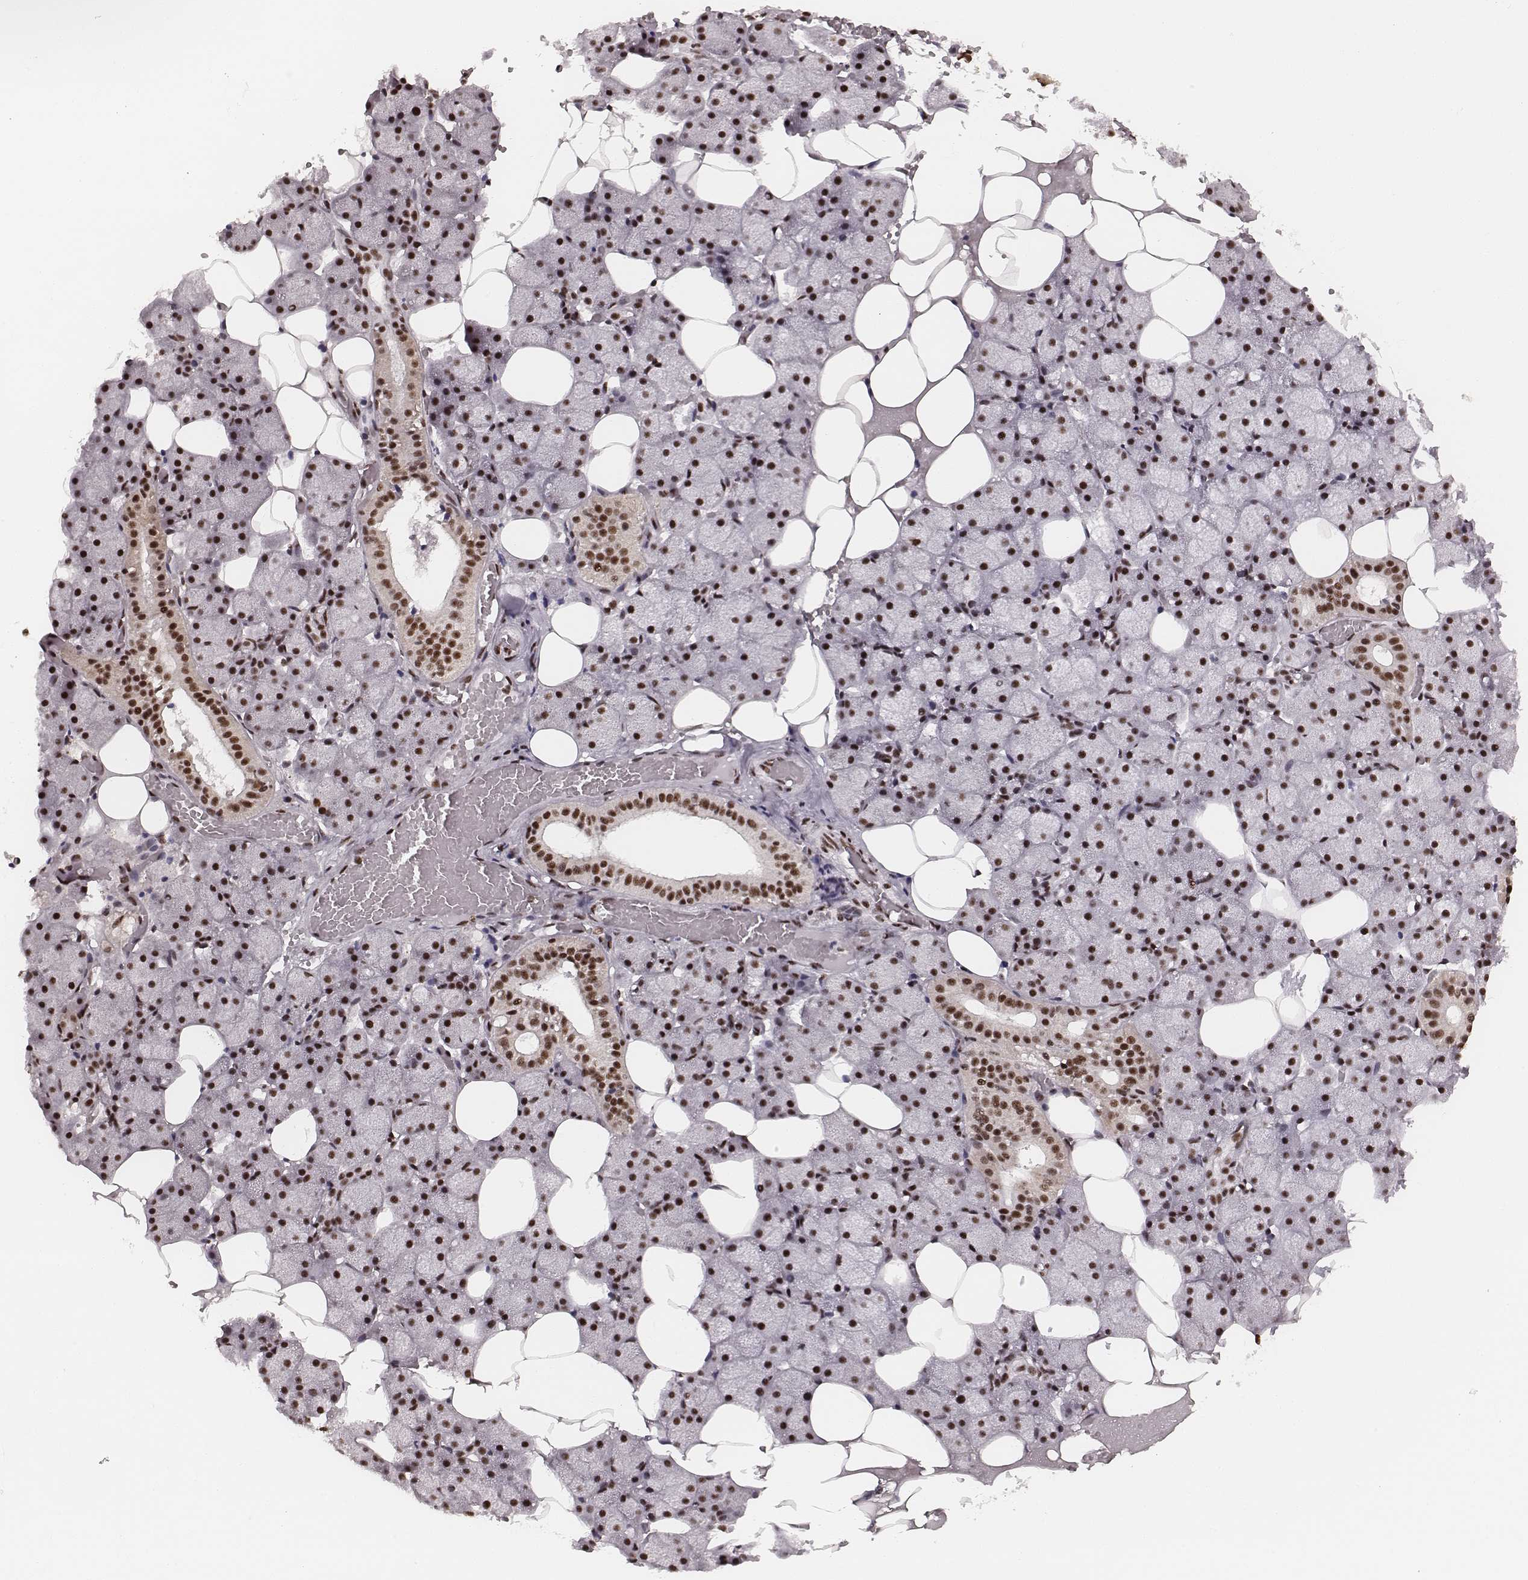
{"staining": {"intensity": "strong", "quantity": ">75%", "location": "nuclear"}, "tissue": "salivary gland", "cell_type": "Glandular cells", "image_type": "normal", "snomed": [{"axis": "morphology", "description": "Normal tissue, NOS"}, {"axis": "topography", "description": "Salivary gland"}], "caption": "Glandular cells exhibit high levels of strong nuclear positivity in approximately >75% of cells in benign salivary gland.", "gene": "LUC7L", "patient": {"sex": "male", "age": 38}}